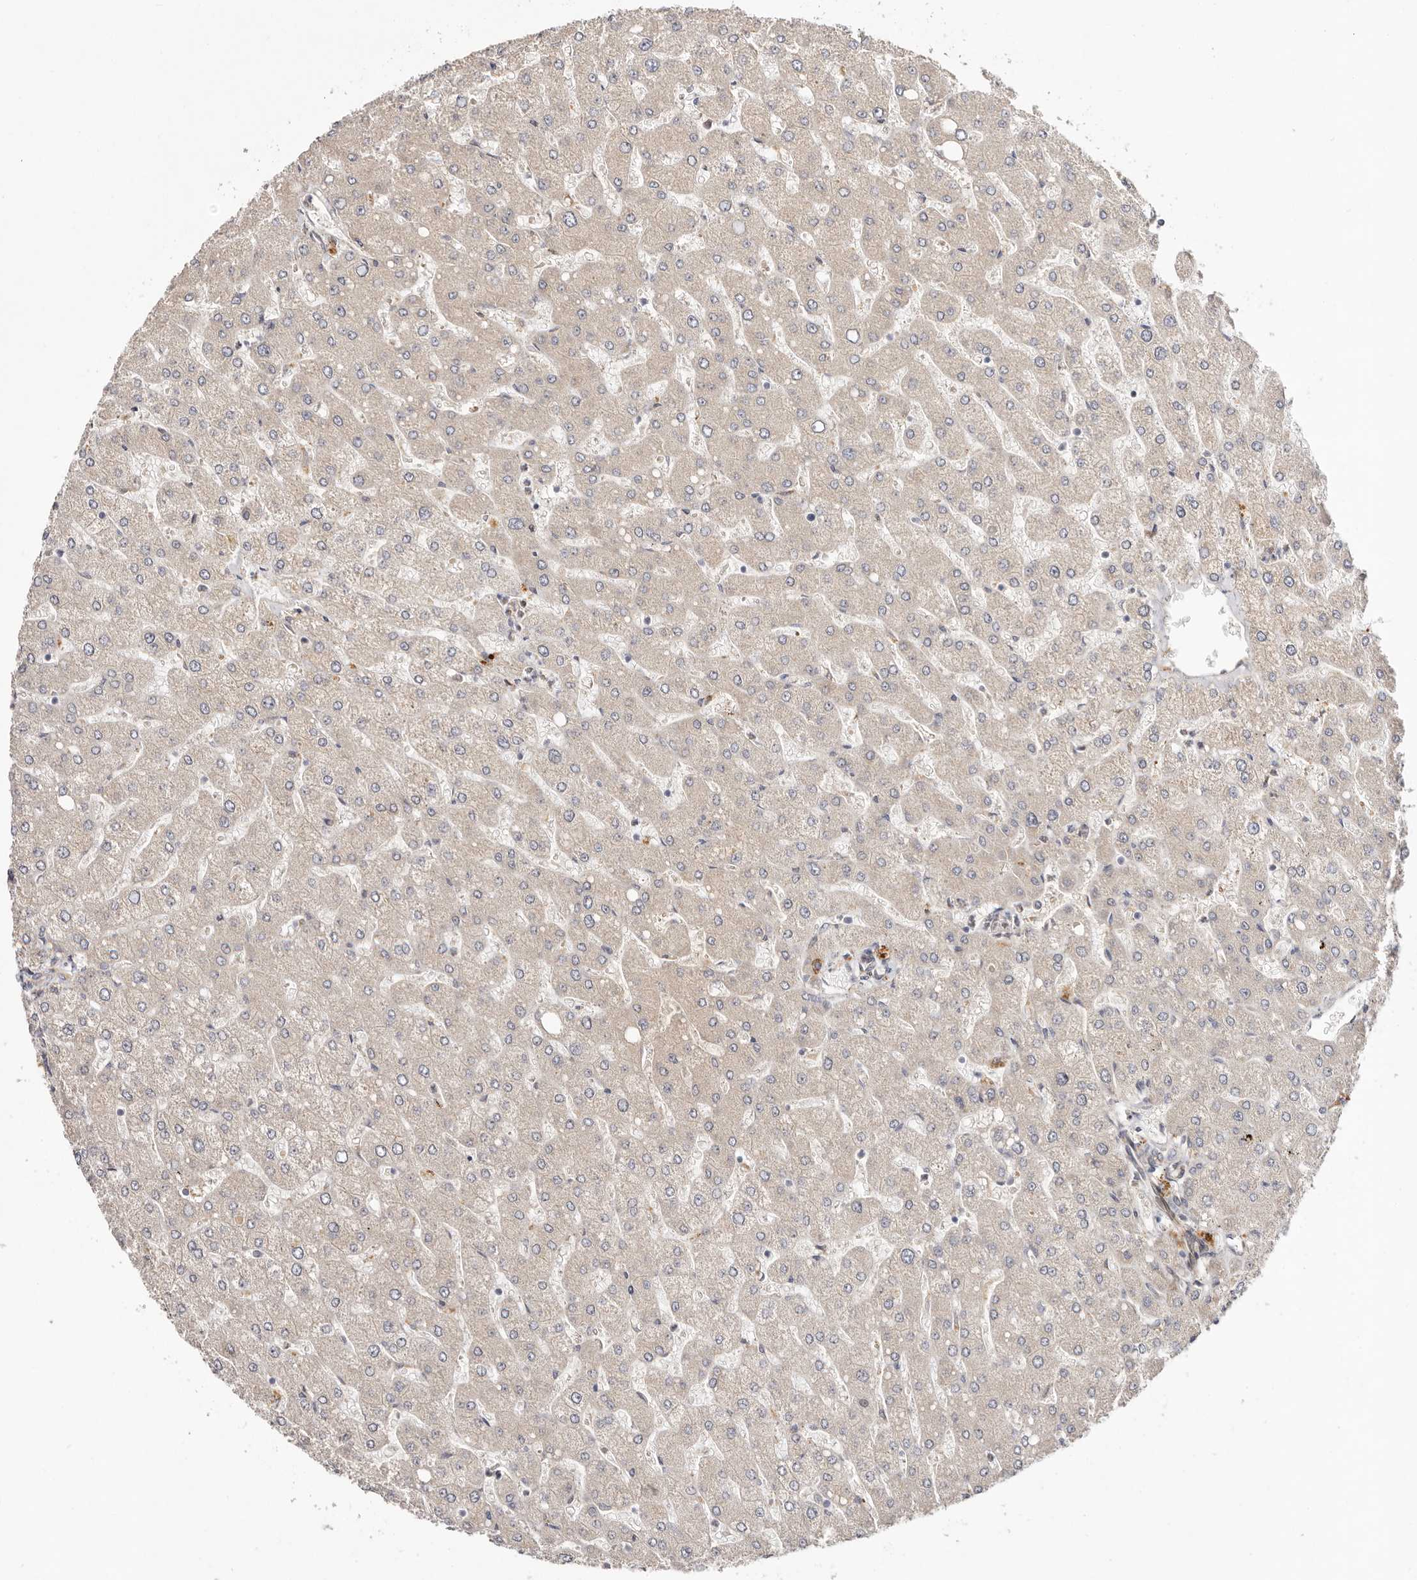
{"staining": {"intensity": "negative", "quantity": "none", "location": "none"}, "tissue": "liver", "cell_type": "Cholangiocytes", "image_type": "normal", "snomed": [{"axis": "morphology", "description": "Normal tissue, NOS"}, {"axis": "topography", "description": "Liver"}], "caption": "A histopathology image of liver stained for a protein exhibits no brown staining in cholangiocytes.", "gene": "BCL2L15", "patient": {"sex": "male", "age": 55}}